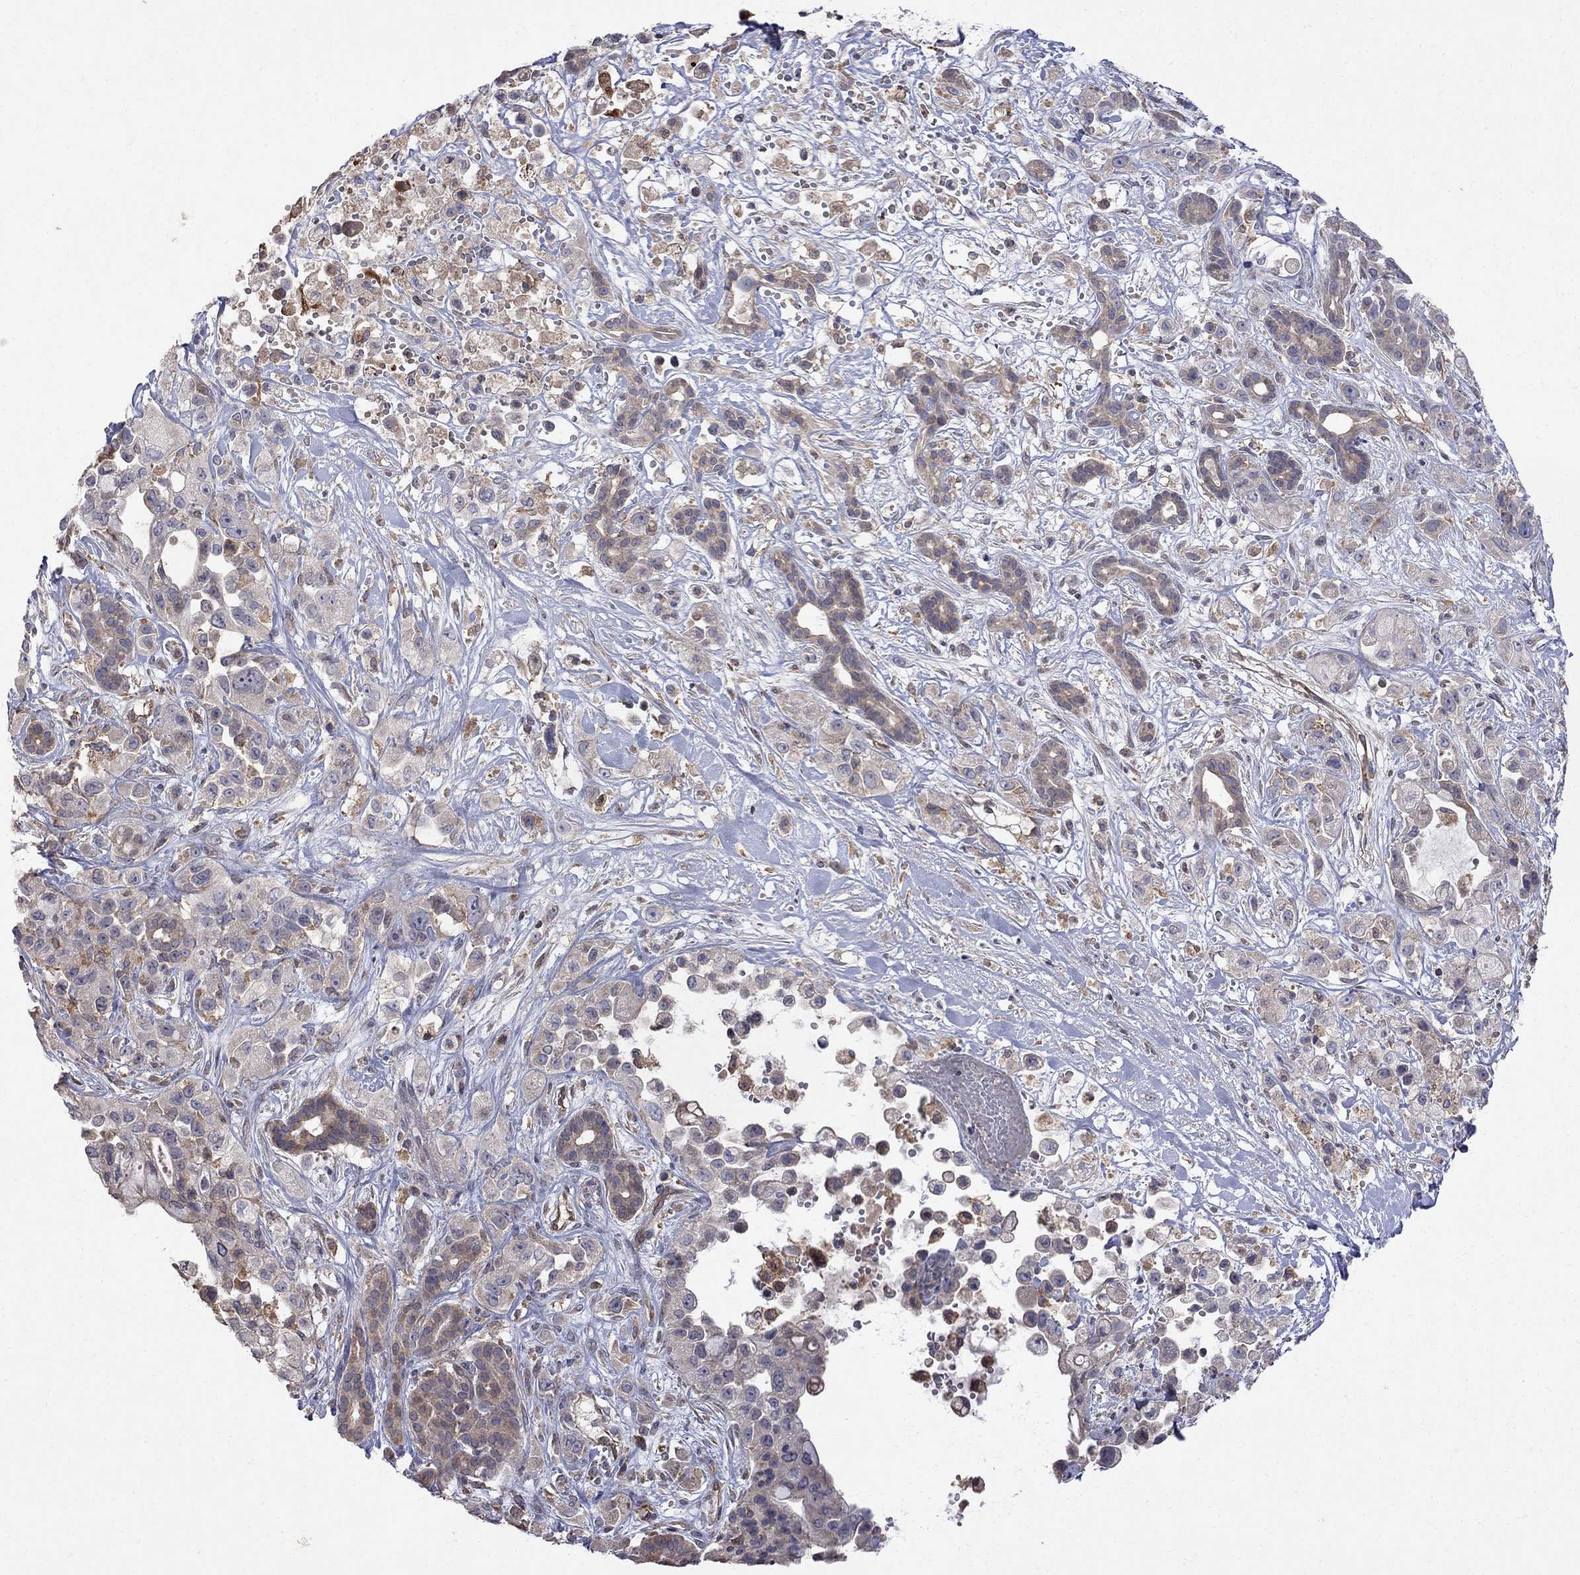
{"staining": {"intensity": "weak", "quantity": "25%-75%", "location": "cytoplasmic/membranous"}, "tissue": "pancreatic cancer", "cell_type": "Tumor cells", "image_type": "cancer", "snomed": [{"axis": "morphology", "description": "Adenocarcinoma, NOS"}, {"axis": "topography", "description": "Pancreas"}], "caption": "A high-resolution image shows immunohistochemistry staining of pancreatic adenocarcinoma, which shows weak cytoplasmic/membranous expression in approximately 25%-75% of tumor cells.", "gene": "ABI3", "patient": {"sex": "male", "age": 44}}